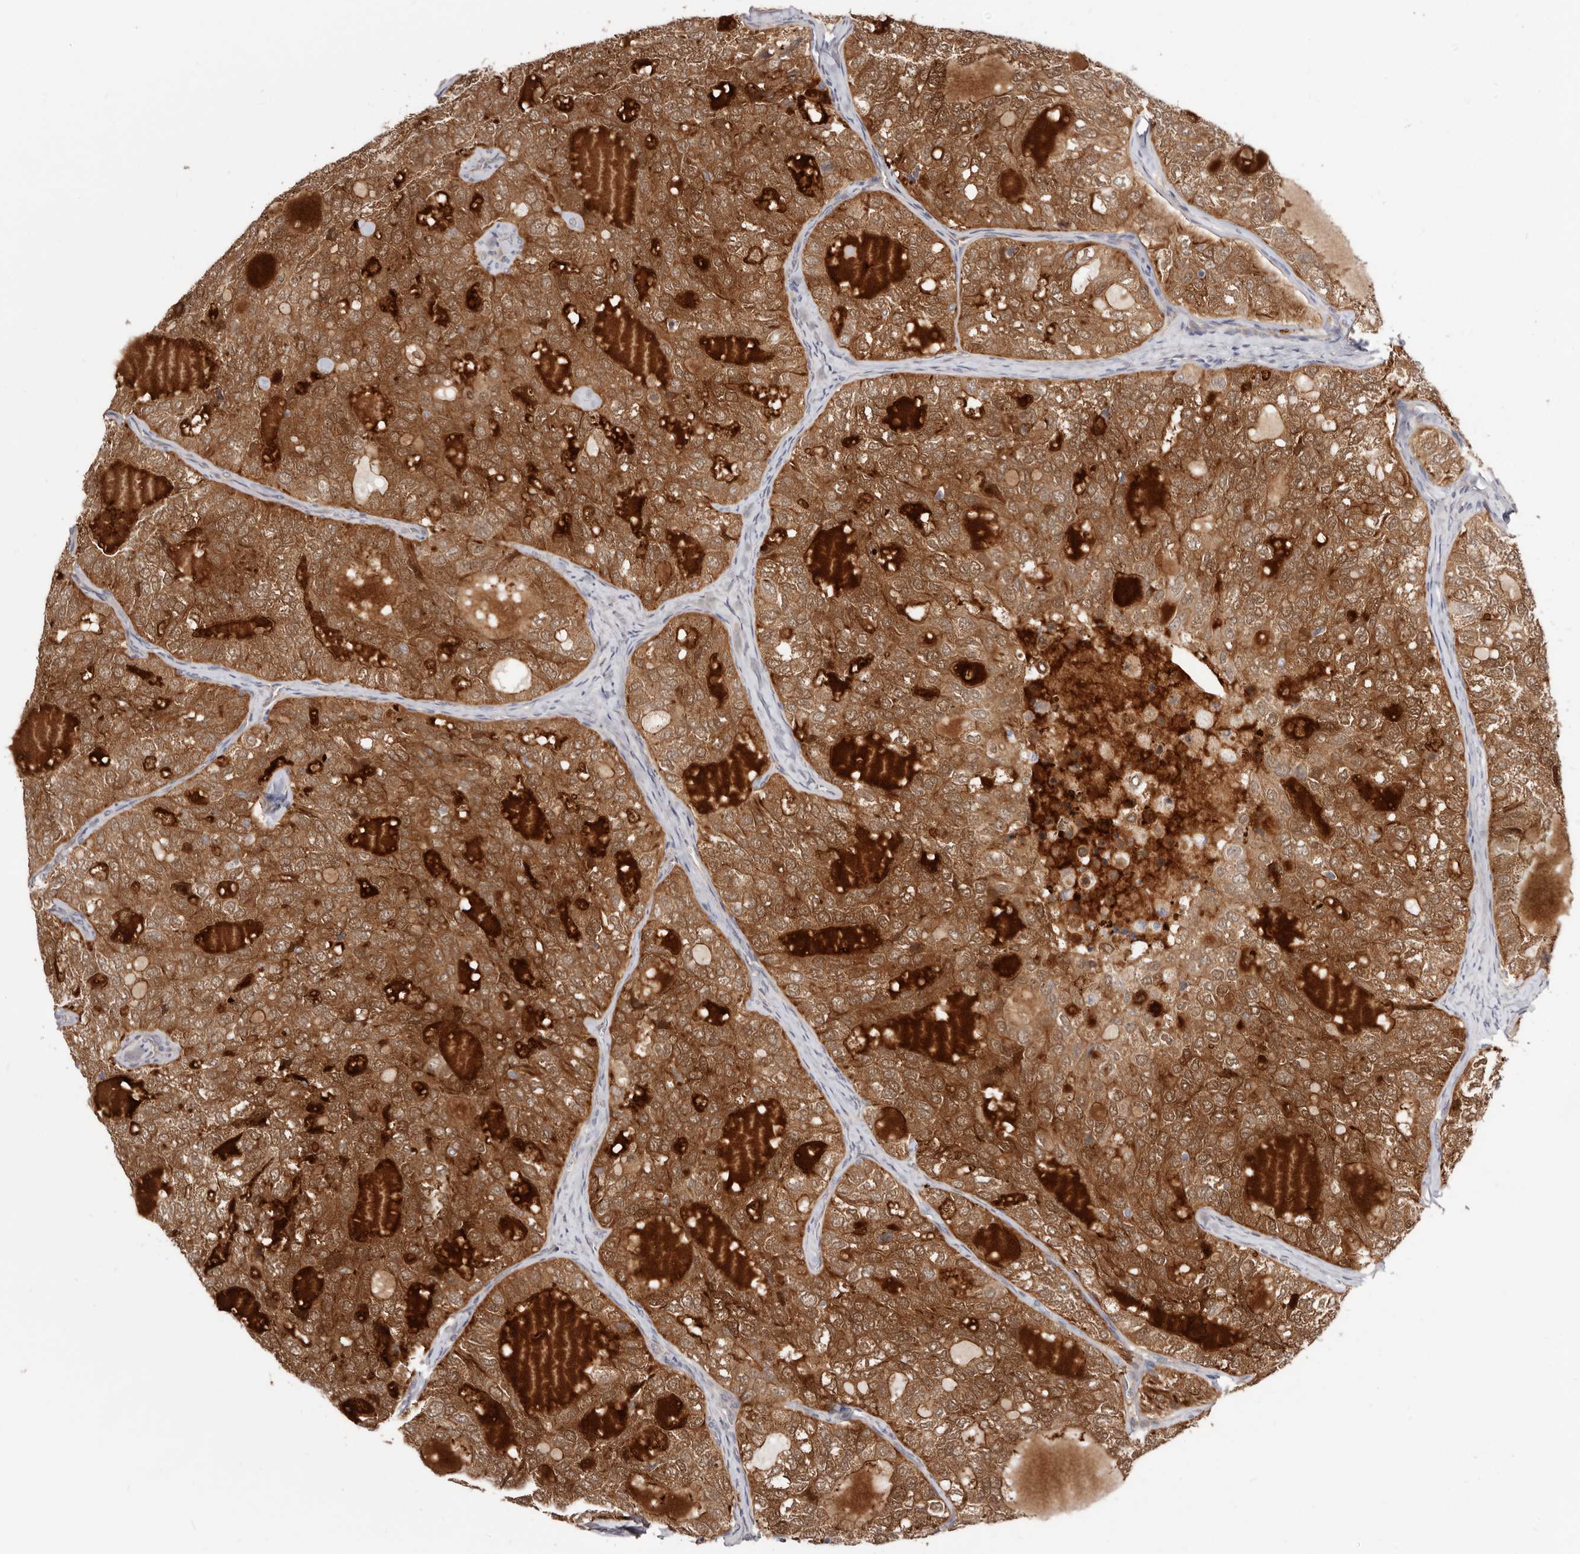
{"staining": {"intensity": "moderate", "quantity": ">75%", "location": "cytoplasmic/membranous,nuclear"}, "tissue": "thyroid cancer", "cell_type": "Tumor cells", "image_type": "cancer", "snomed": [{"axis": "morphology", "description": "Follicular adenoma carcinoma, NOS"}, {"axis": "topography", "description": "Thyroid gland"}], "caption": "IHC (DAB (3,3'-diaminobenzidine)) staining of thyroid cancer displays moderate cytoplasmic/membranous and nuclear protein positivity in approximately >75% of tumor cells.", "gene": "GPATCH4", "patient": {"sex": "male", "age": 75}}